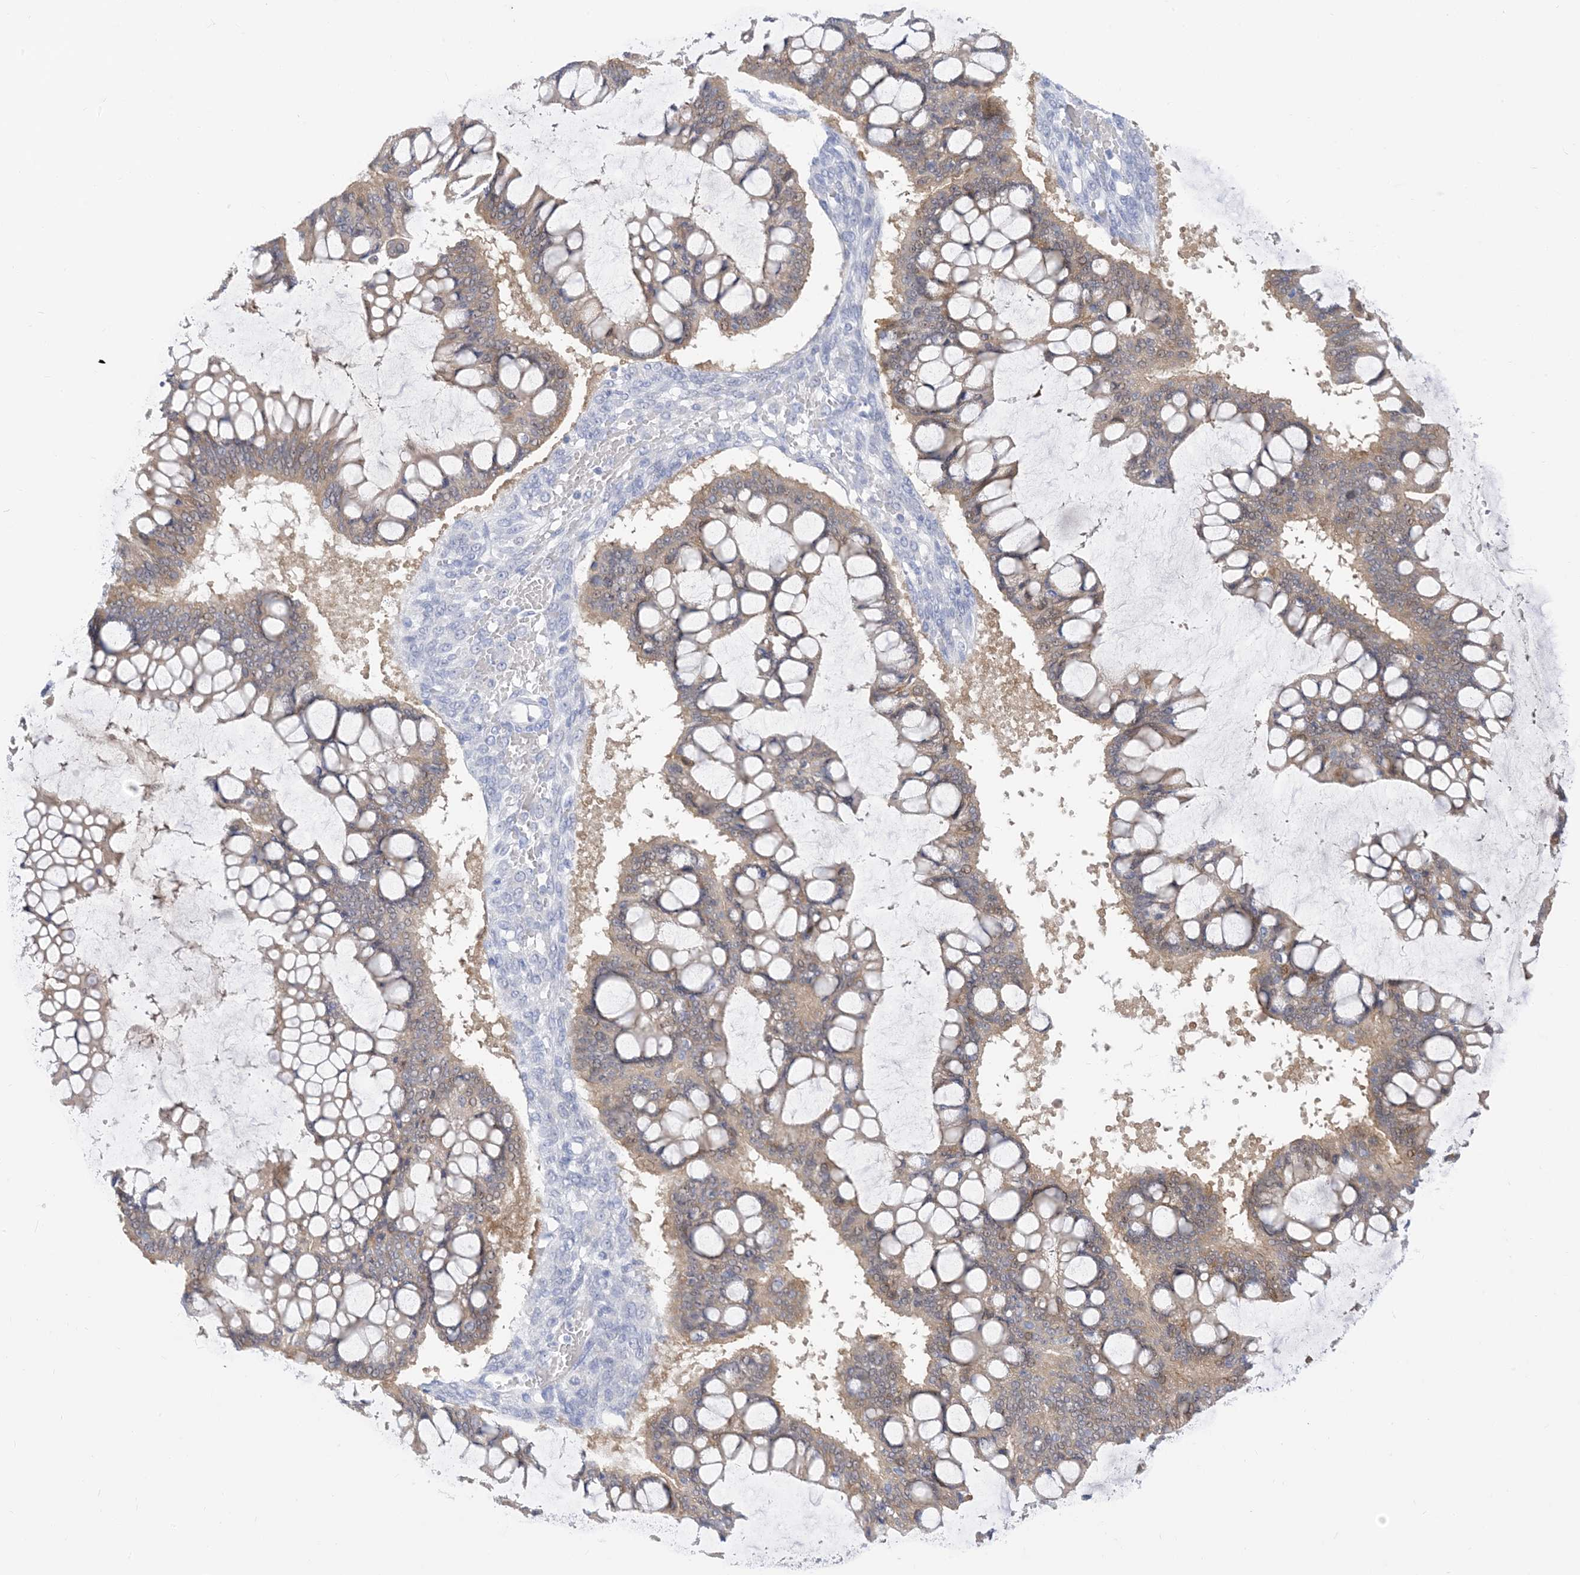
{"staining": {"intensity": "weak", "quantity": ">75%", "location": "cytoplasmic/membranous"}, "tissue": "ovarian cancer", "cell_type": "Tumor cells", "image_type": "cancer", "snomed": [{"axis": "morphology", "description": "Cystadenocarcinoma, mucinous, NOS"}, {"axis": "topography", "description": "Ovary"}], "caption": "Tumor cells reveal weak cytoplasmic/membranous expression in about >75% of cells in ovarian mucinous cystadenocarcinoma. (IHC, brightfield microscopy, high magnification).", "gene": "SH3YL1", "patient": {"sex": "female", "age": 73}}